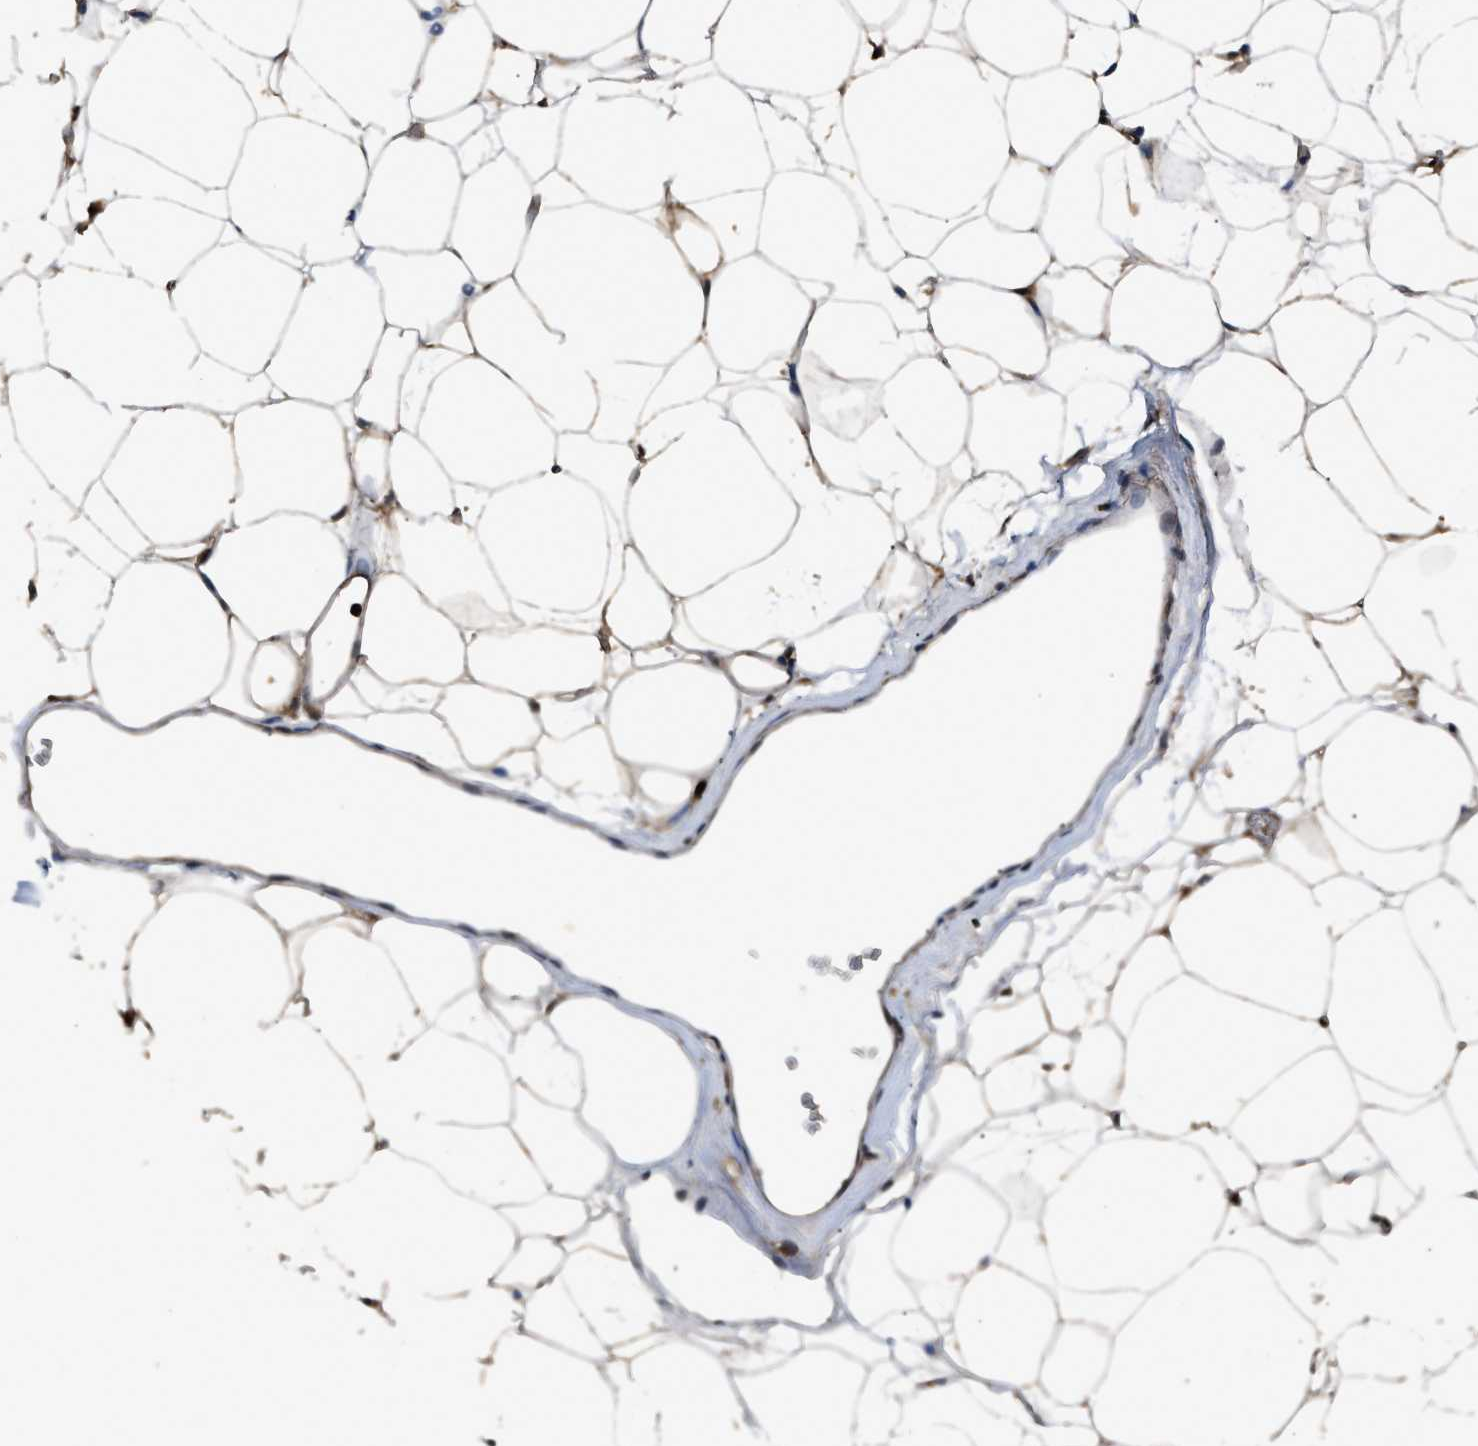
{"staining": {"intensity": "weak", "quantity": ">75%", "location": "cytoplasmic/membranous"}, "tissue": "adipose tissue", "cell_type": "Adipocytes", "image_type": "normal", "snomed": [{"axis": "morphology", "description": "Normal tissue, NOS"}, {"axis": "topography", "description": "Breast"}, {"axis": "topography", "description": "Soft tissue"}], "caption": "Immunohistochemistry (IHC) (DAB) staining of benign human adipose tissue shows weak cytoplasmic/membranous protein positivity in about >75% of adipocytes.", "gene": "GSTP1", "patient": {"sex": "female", "age": 75}}